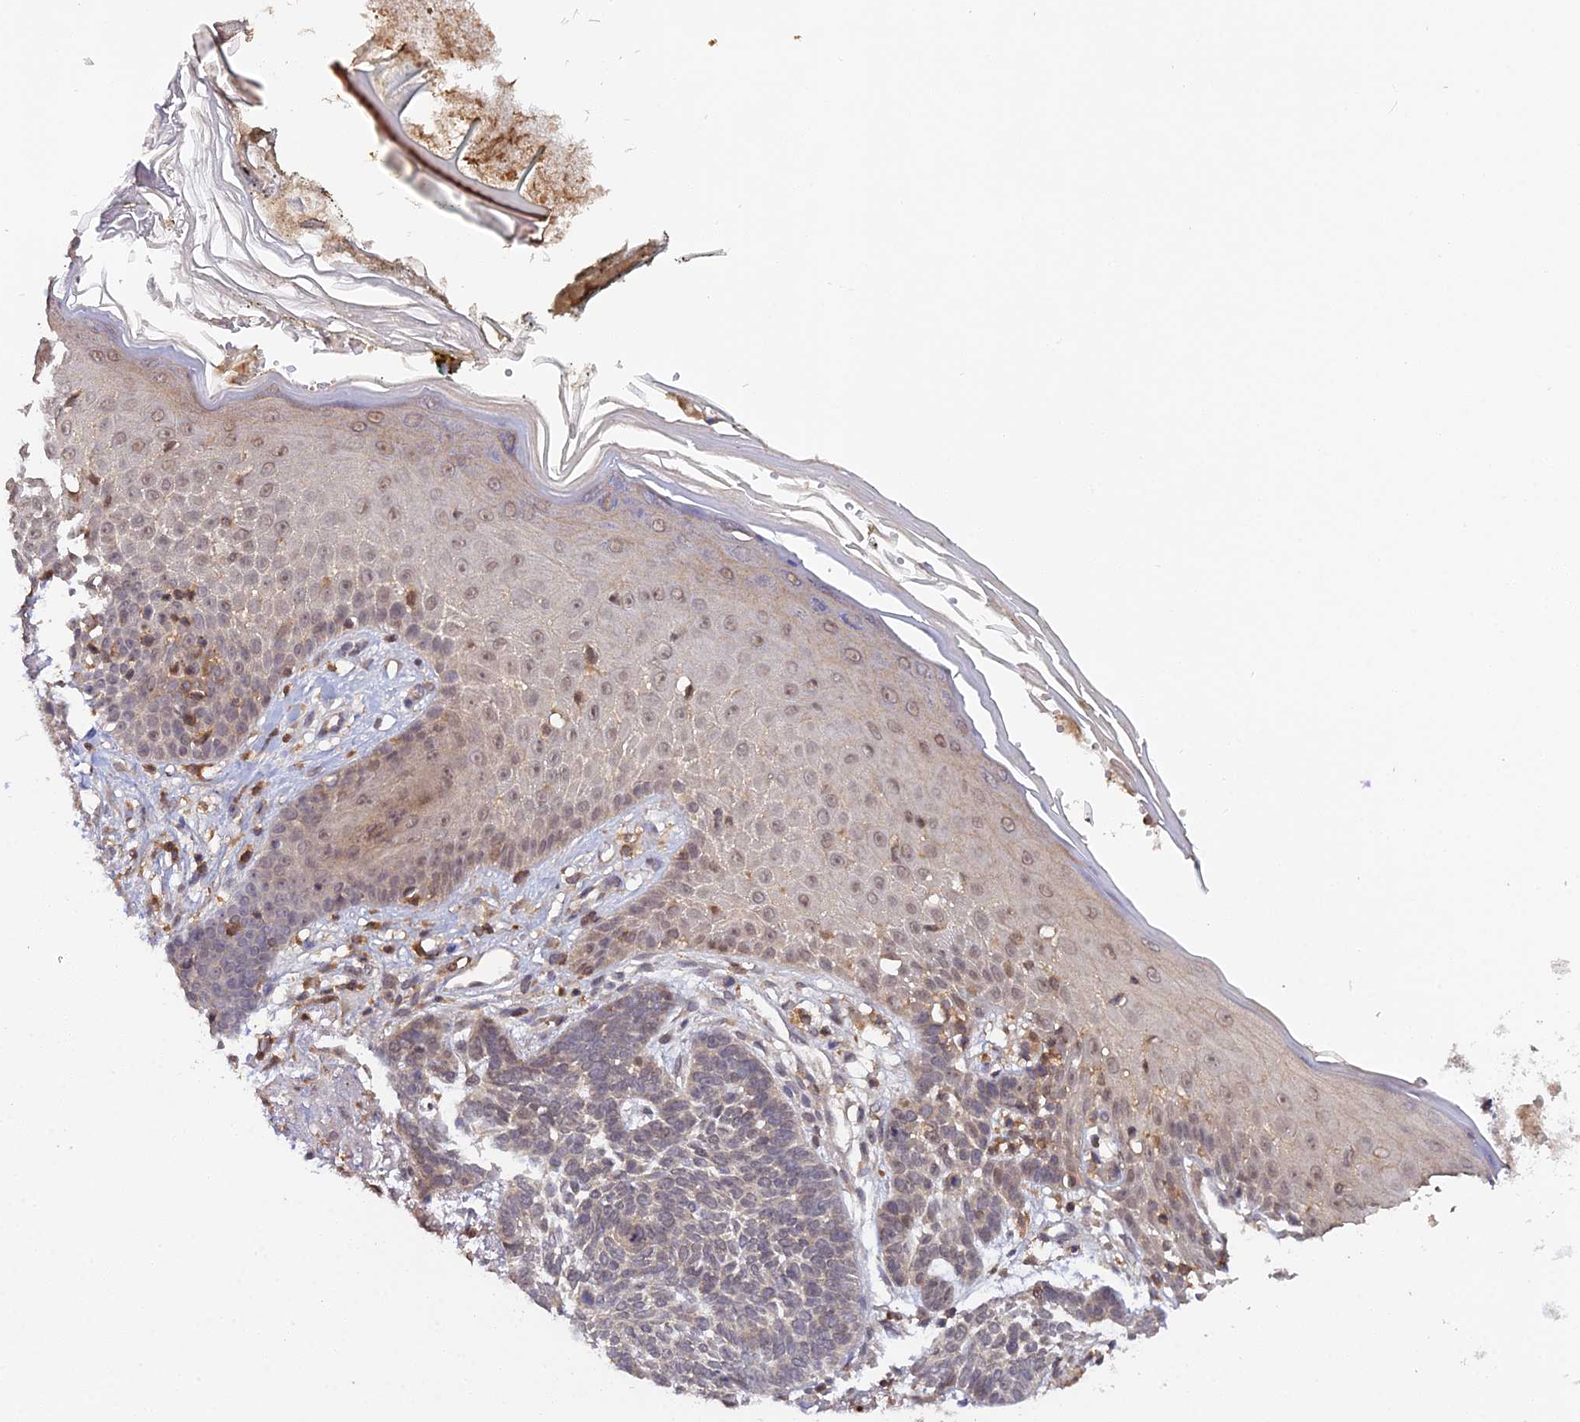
{"staining": {"intensity": "weak", "quantity": "25%-75%", "location": "nuclear"}, "tissue": "skin cancer", "cell_type": "Tumor cells", "image_type": "cancer", "snomed": [{"axis": "morphology", "description": "Normal tissue, NOS"}, {"axis": "morphology", "description": "Basal cell carcinoma"}, {"axis": "topography", "description": "Skin"}], "caption": "Immunohistochemical staining of human skin cancer (basal cell carcinoma) displays weak nuclear protein staining in approximately 25%-75% of tumor cells.", "gene": "TPRX1", "patient": {"sex": "male", "age": 64}}